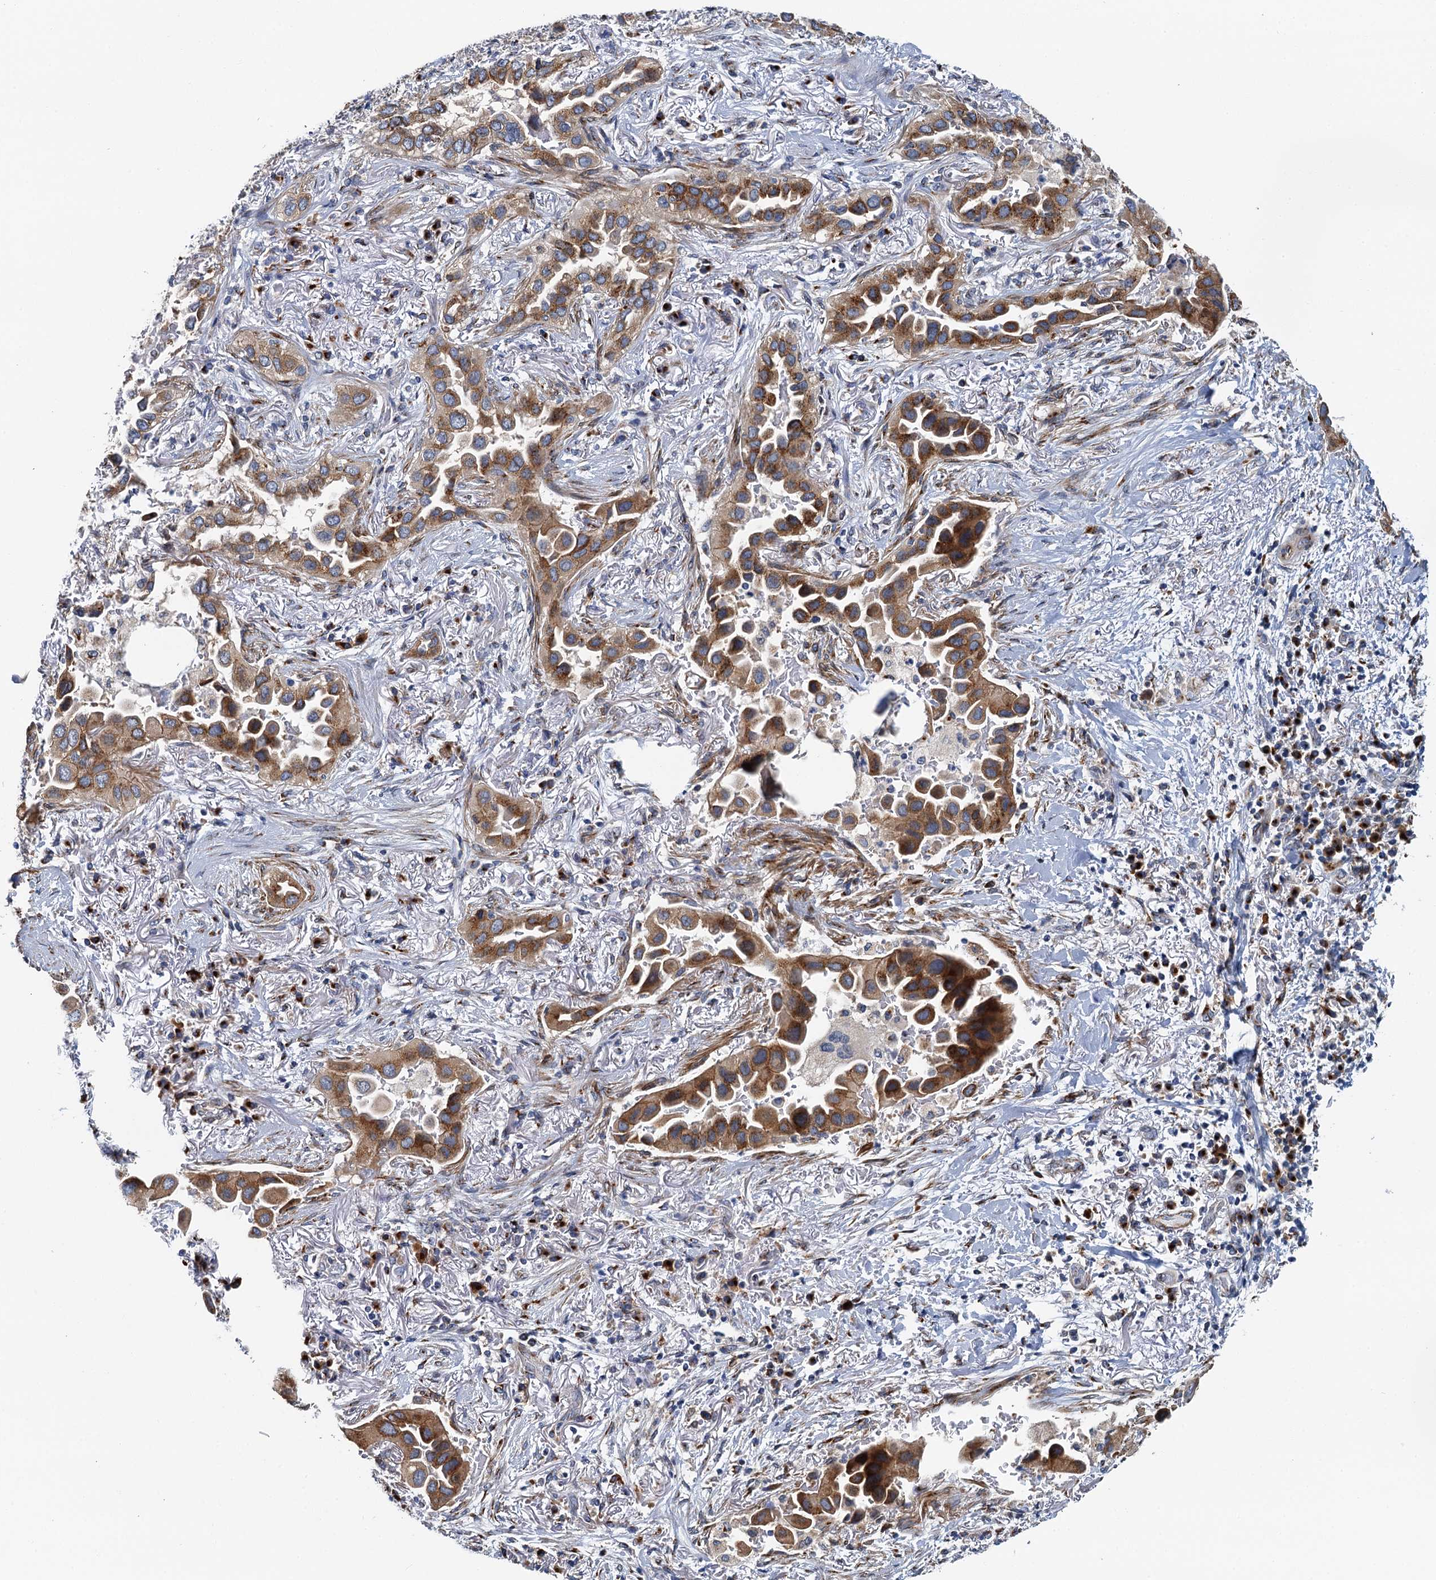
{"staining": {"intensity": "moderate", "quantity": ">75%", "location": "cytoplasmic/membranous"}, "tissue": "lung cancer", "cell_type": "Tumor cells", "image_type": "cancer", "snomed": [{"axis": "morphology", "description": "Adenocarcinoma, NOS"}, {"axis": "topography", "description": "Lung"}], "caption": "Lung cancer stained with a protein marker exhibits moderate staining in tumor cells.", "gene": "BET1L", "patient": {"sex": "female", "age": 76}}